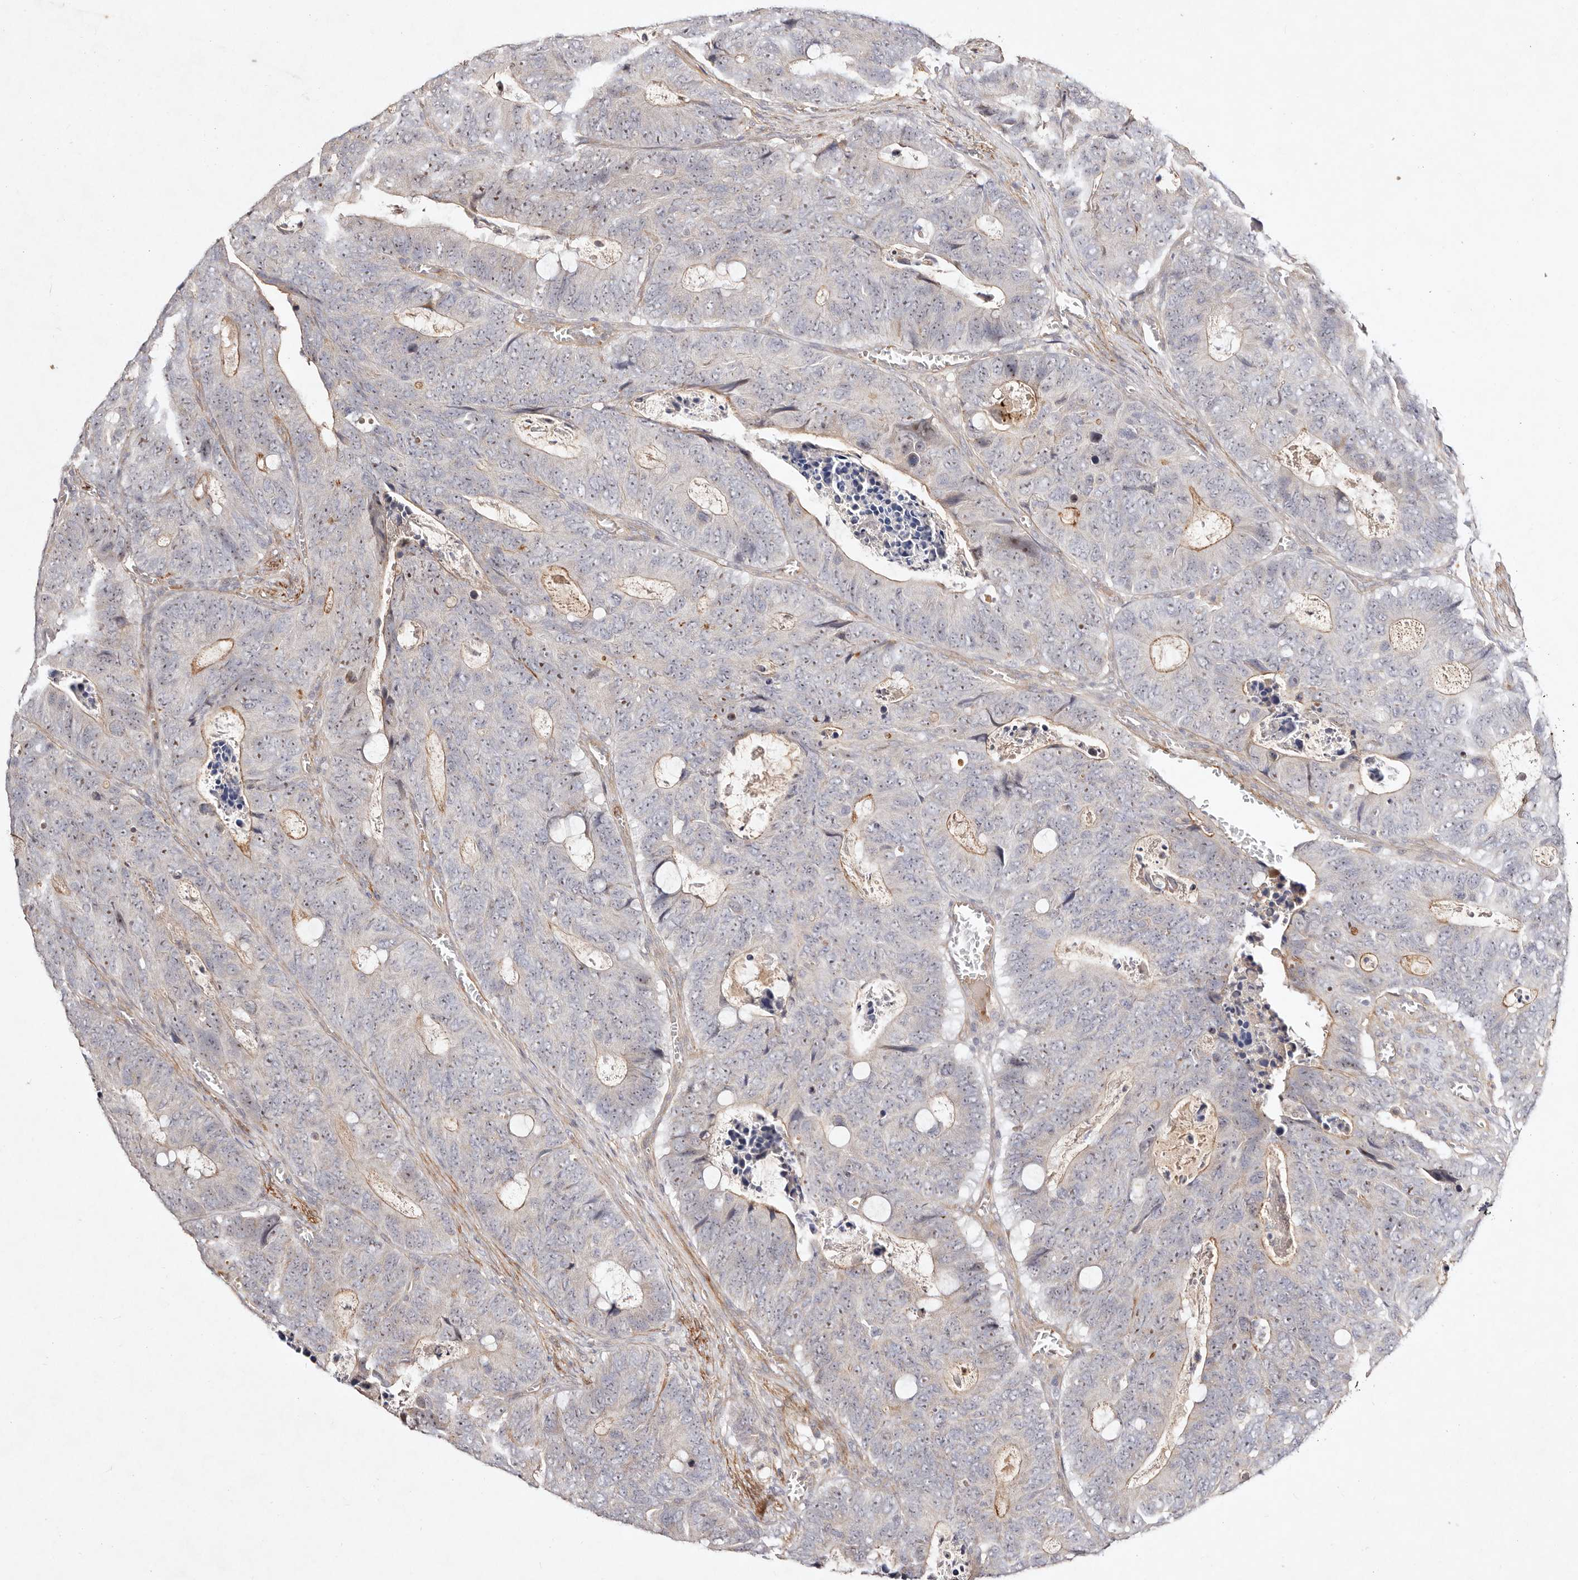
{"staining": {"intensity": "weak", "quantity": "25%-75%", "location": "cytoplasmic/membranous"}, "tissue": "colorectal cancer", "cell_type": "Tumor cells", "image_type": "cancer", "snomed": [{"axis": "morphology", "description": "Adenocarcinoma, NOS"}, {"axis": "topography", "description": "Colon"}], "caption": "Human adenocarcinoma (colorectal) stained for a protein (brown) reveals weak cytoplasmic/membranous positive positivity in about 25%-75% of tumor cells.", "gene": "MTMR11", "patient": {"sex": "male", "age": 87}}